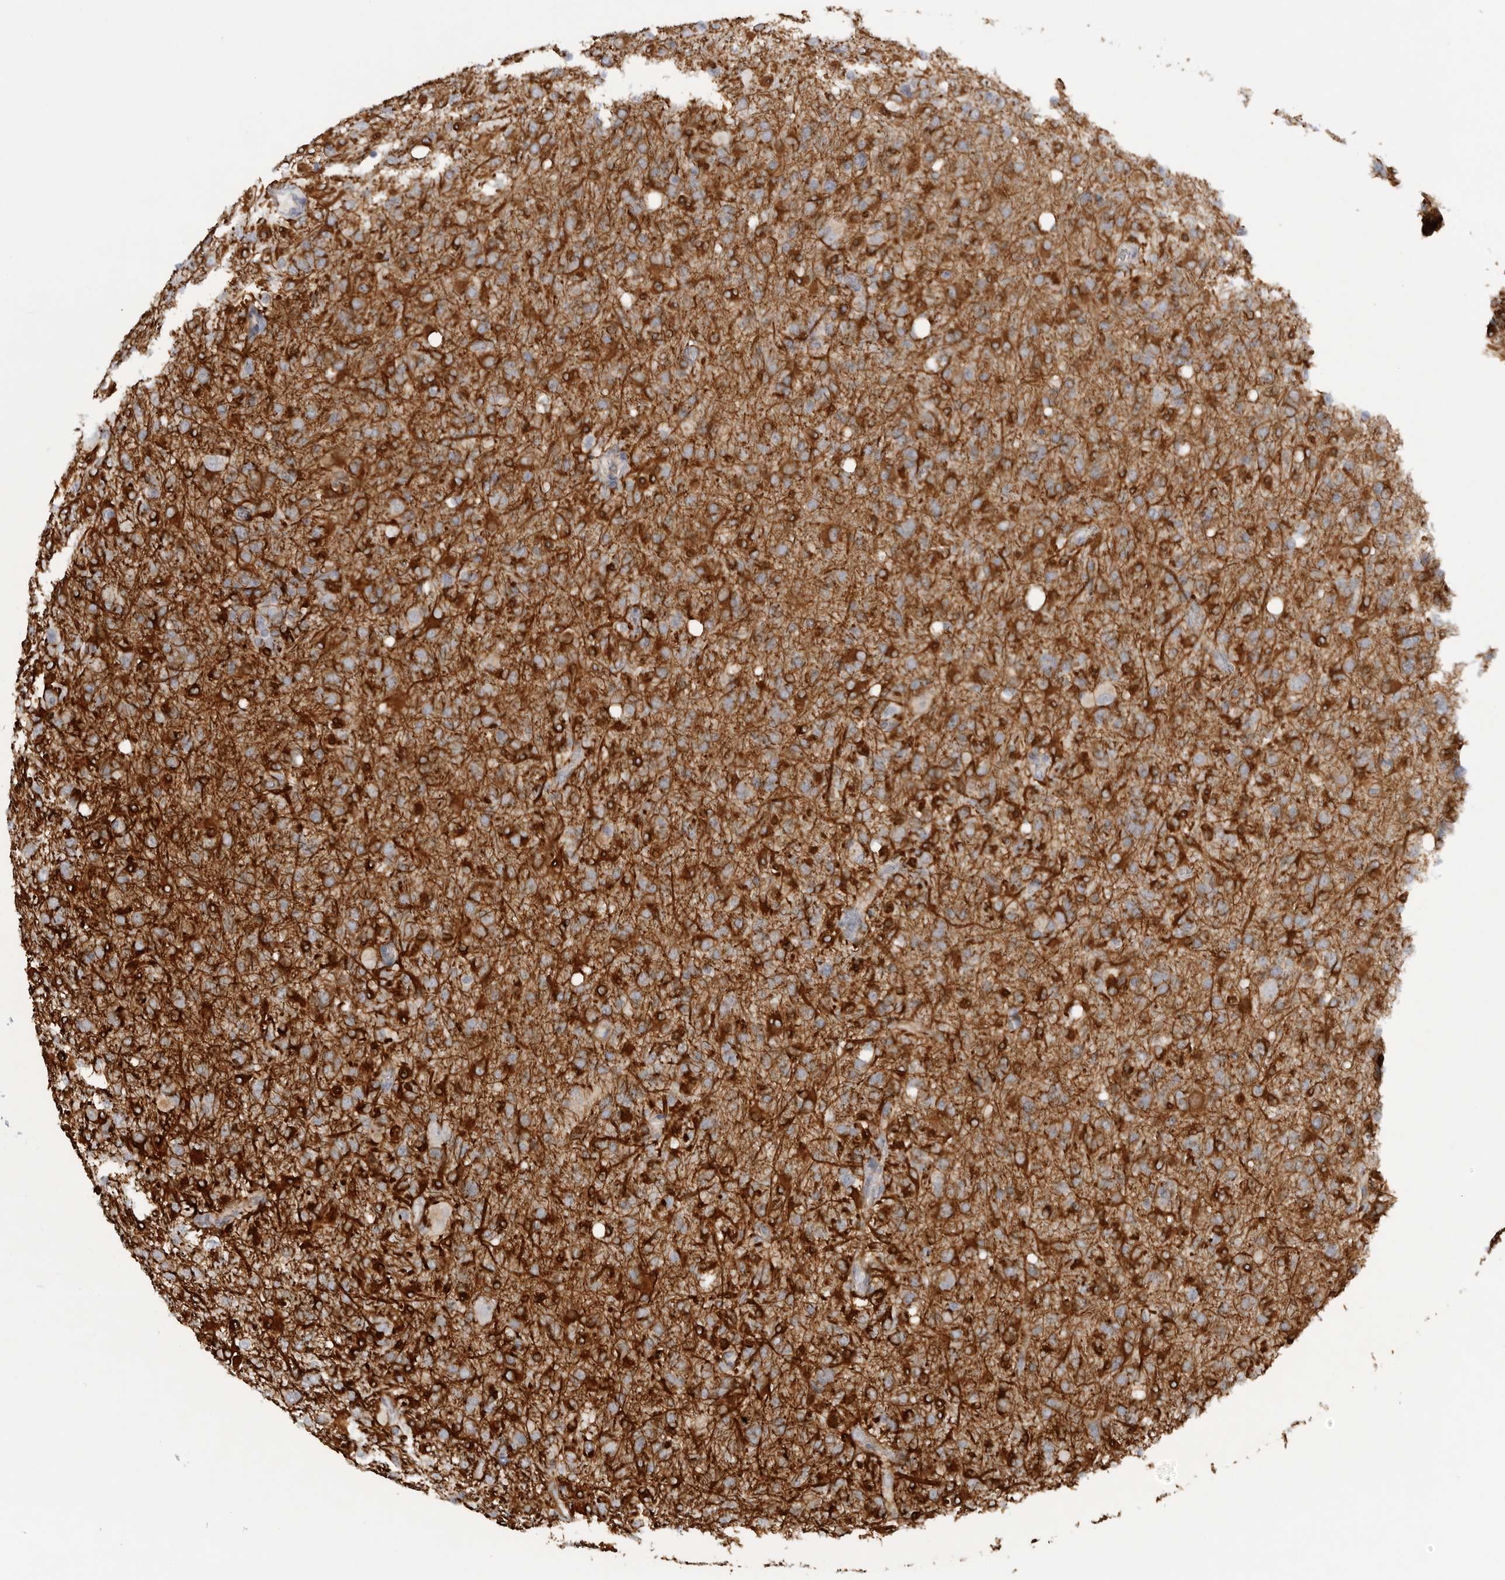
{"staining": {"intensity": "weak", "quantity": "<25%", "location": "cytoplasmic/membranous"}, "tissue": "glioma", "cell_type": "Tumor cells", "image_type": "cancer", "snomed": [{"axis": "morphology", "description": "Glioma, malignant, High grade"}, {"axis": "topography", "description": "Brain"}], "caption": "Immunohistochemistry (IHC) of human malignant glioma (high-grade) reveals no staining in tumor cells.", "gene": "DYRK2", "patient": {"sex": "female", "age": 57}}